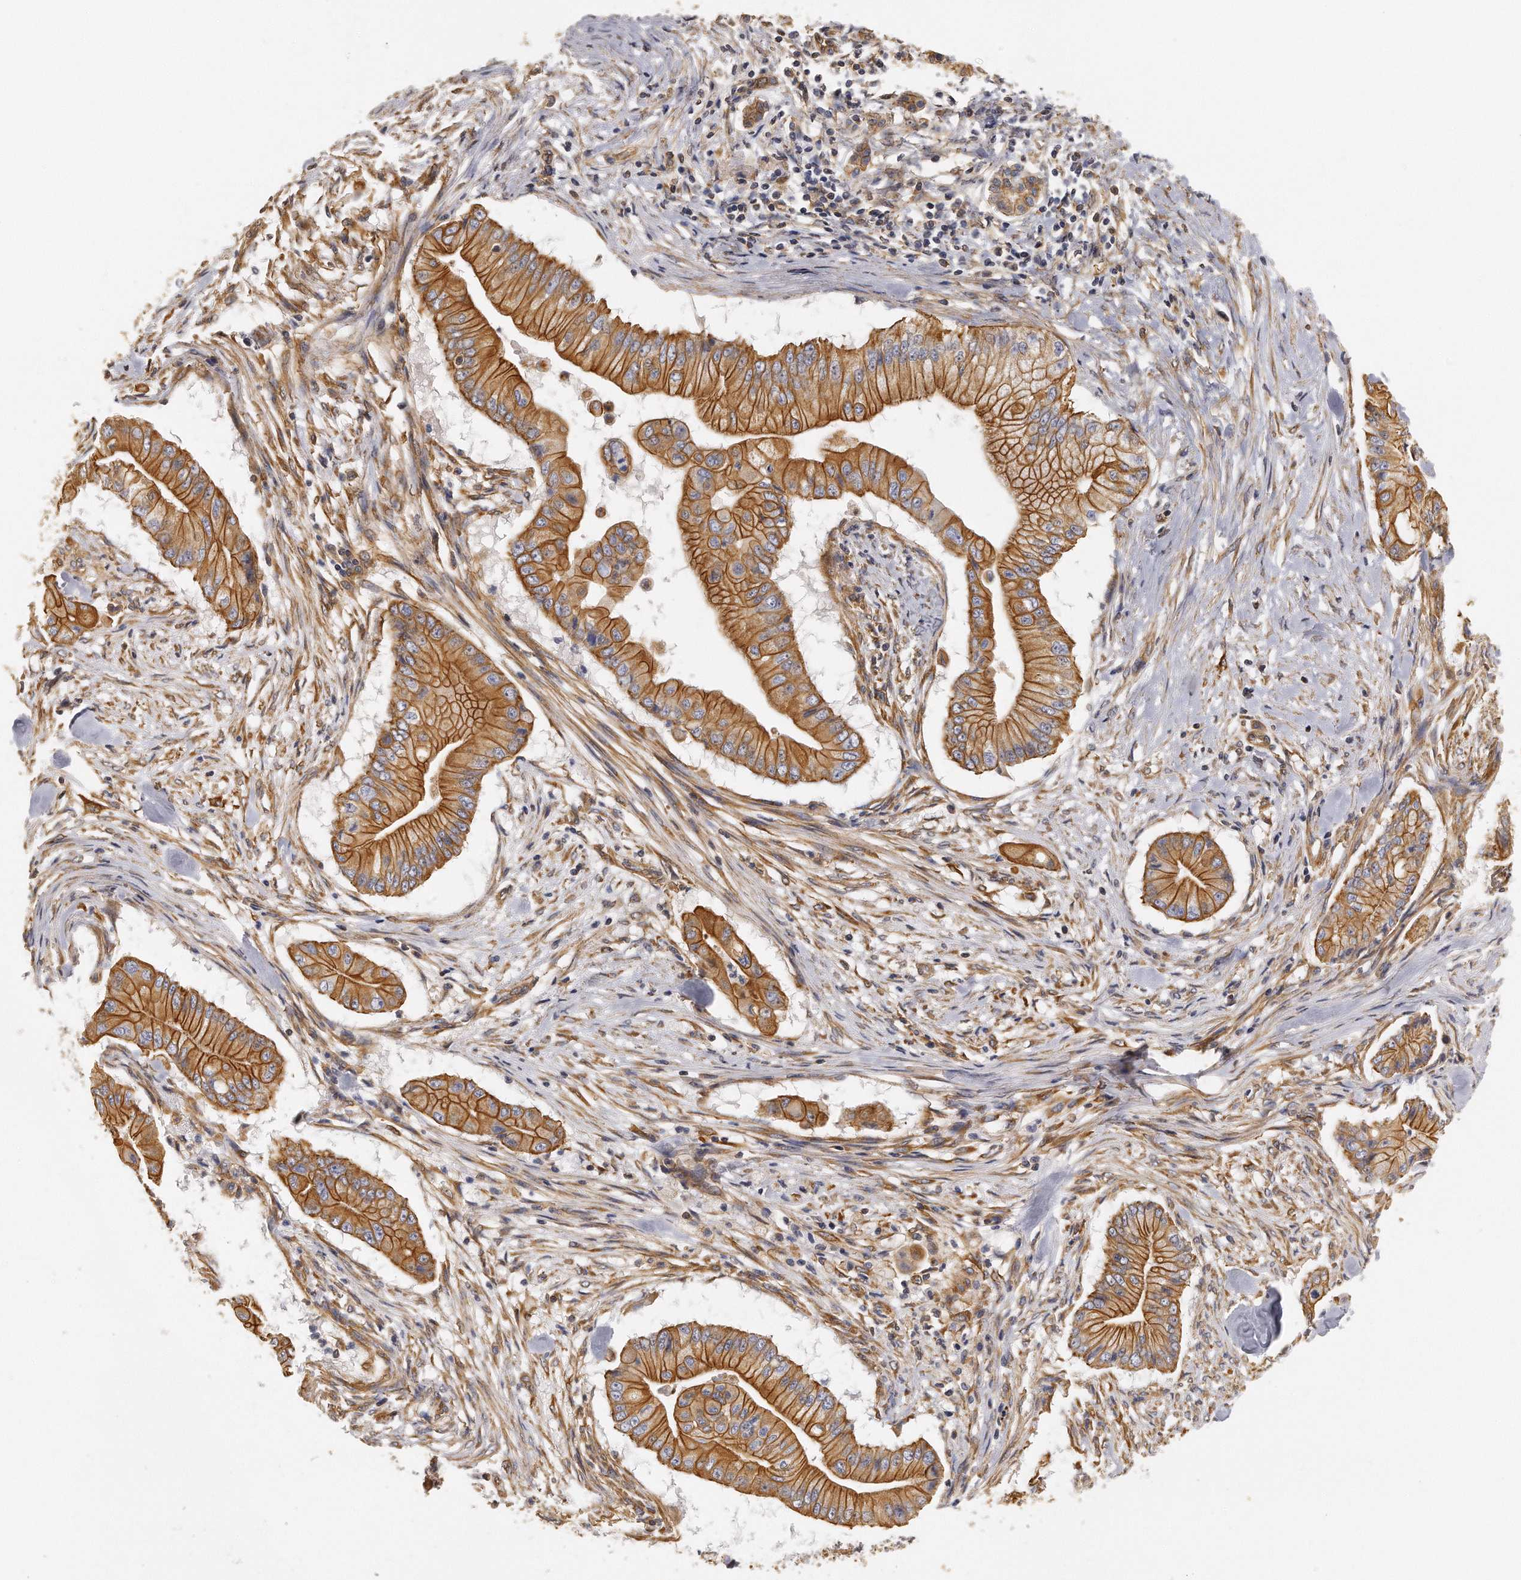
{"staining": {"intensity": "strong", "quantity": ">75%", "location": "cytoplasmic/membranous"}, "tissue": "pancreatic cancer", "cell_type": "Tumor cells", "image_type": "cancer", "snomed": [{"axis": "morphology", "description": "Adenocarcinoma, NOS"}, {"axis": "topography", "description": "Pancreas"}], "caption": "Strong cytoplasmic/membranous positivity for a protein is appreciated in approximately >75% of tumor cells of pancreatic adenocarcinoma using IHC.", "gene": "CHST7", "patient": {"sex": "male", "age": 62}}